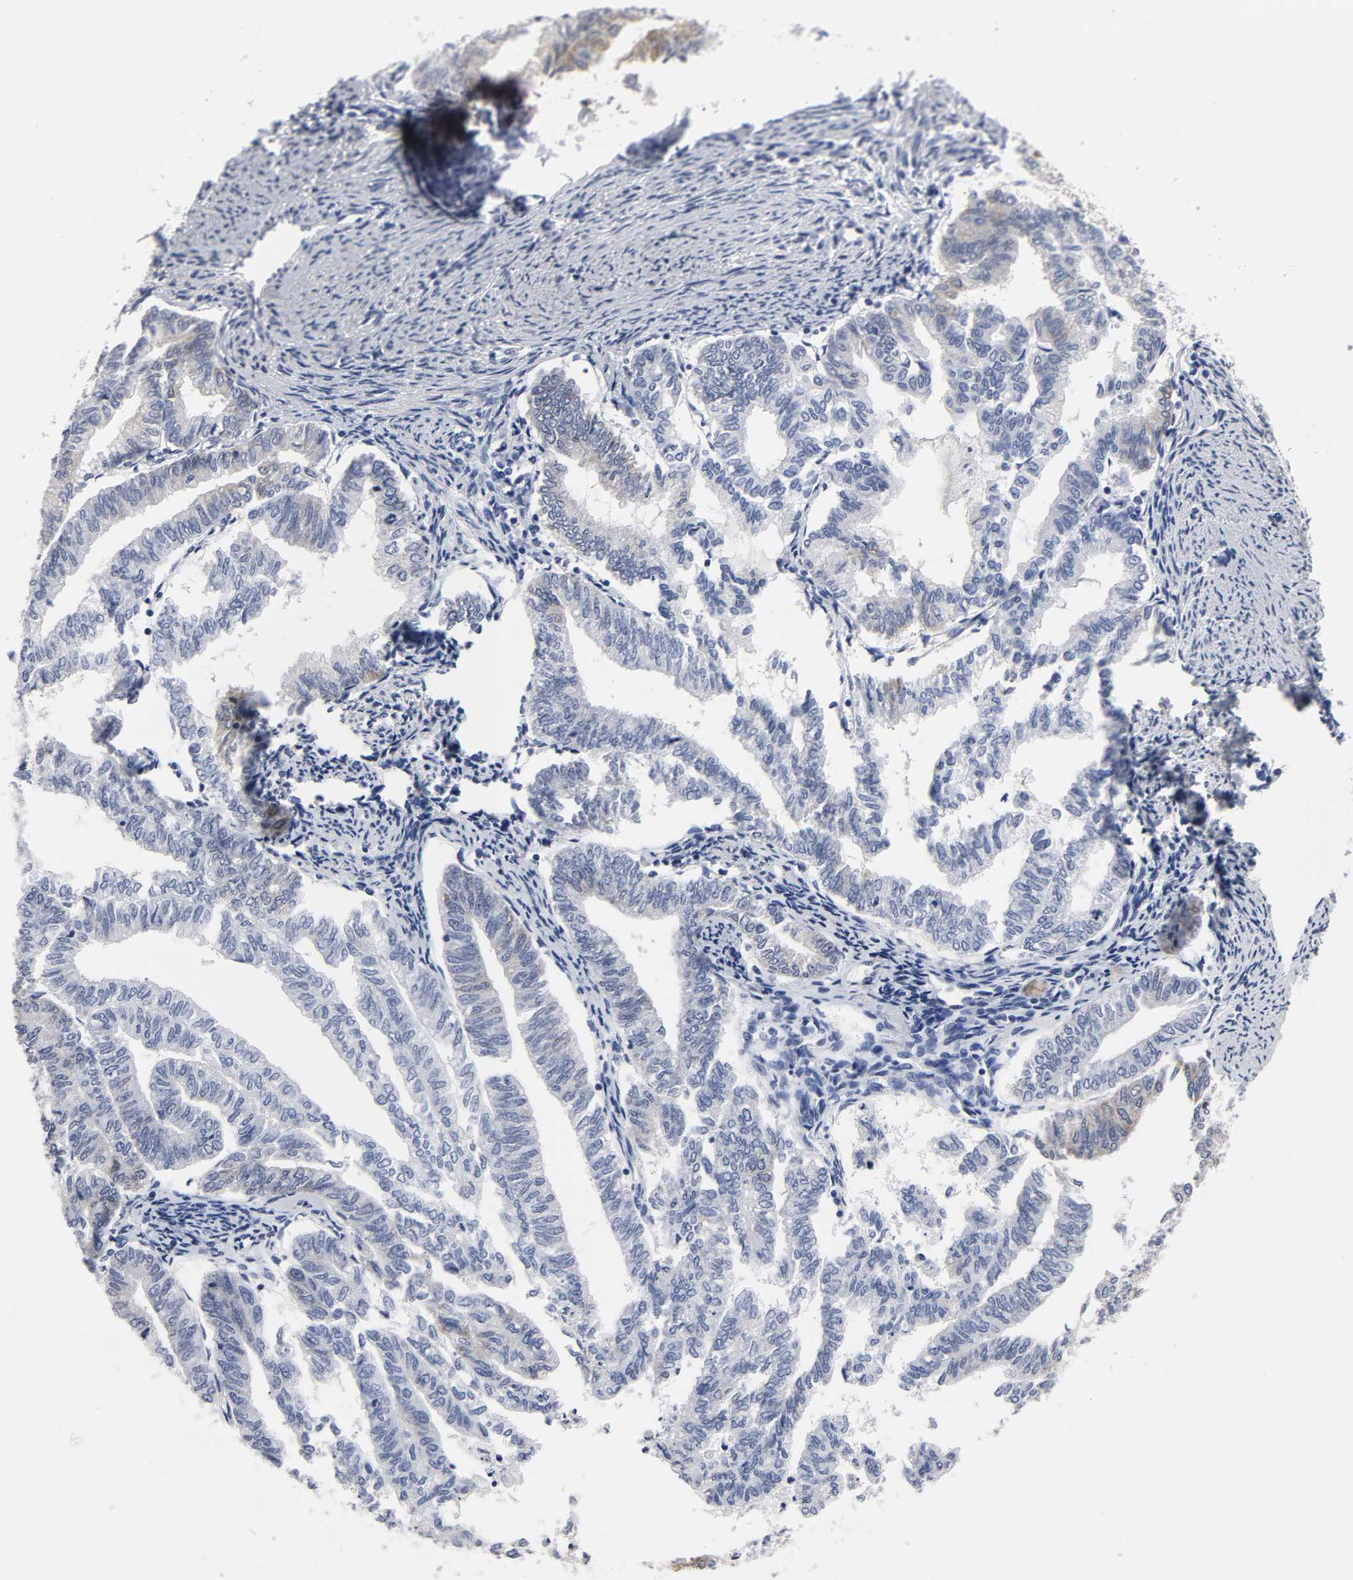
{"staining": {"intensity": "weak", "quantity": "<25%", "location": "cytoplasmic/membranous"}, "tissue": "endometrial cancer", "cell_type": "Tumor cells", "image_type": "cancer", "snomed": [{"axis": "morphology", "description": "Adenocarcinoma, NOS"}, {"axis": "topography", "description": "Endometrium"}], "caption": "Immunohistochemistry micrograph of neoplastic tissue: endometrial adenocarcinoma stained with DAB (3,3'-diaminobenzidine) displays no significant protein expression in tumor cells.", "gene": "GRHL2", "patient": {"sex": "female", "age": 79}}